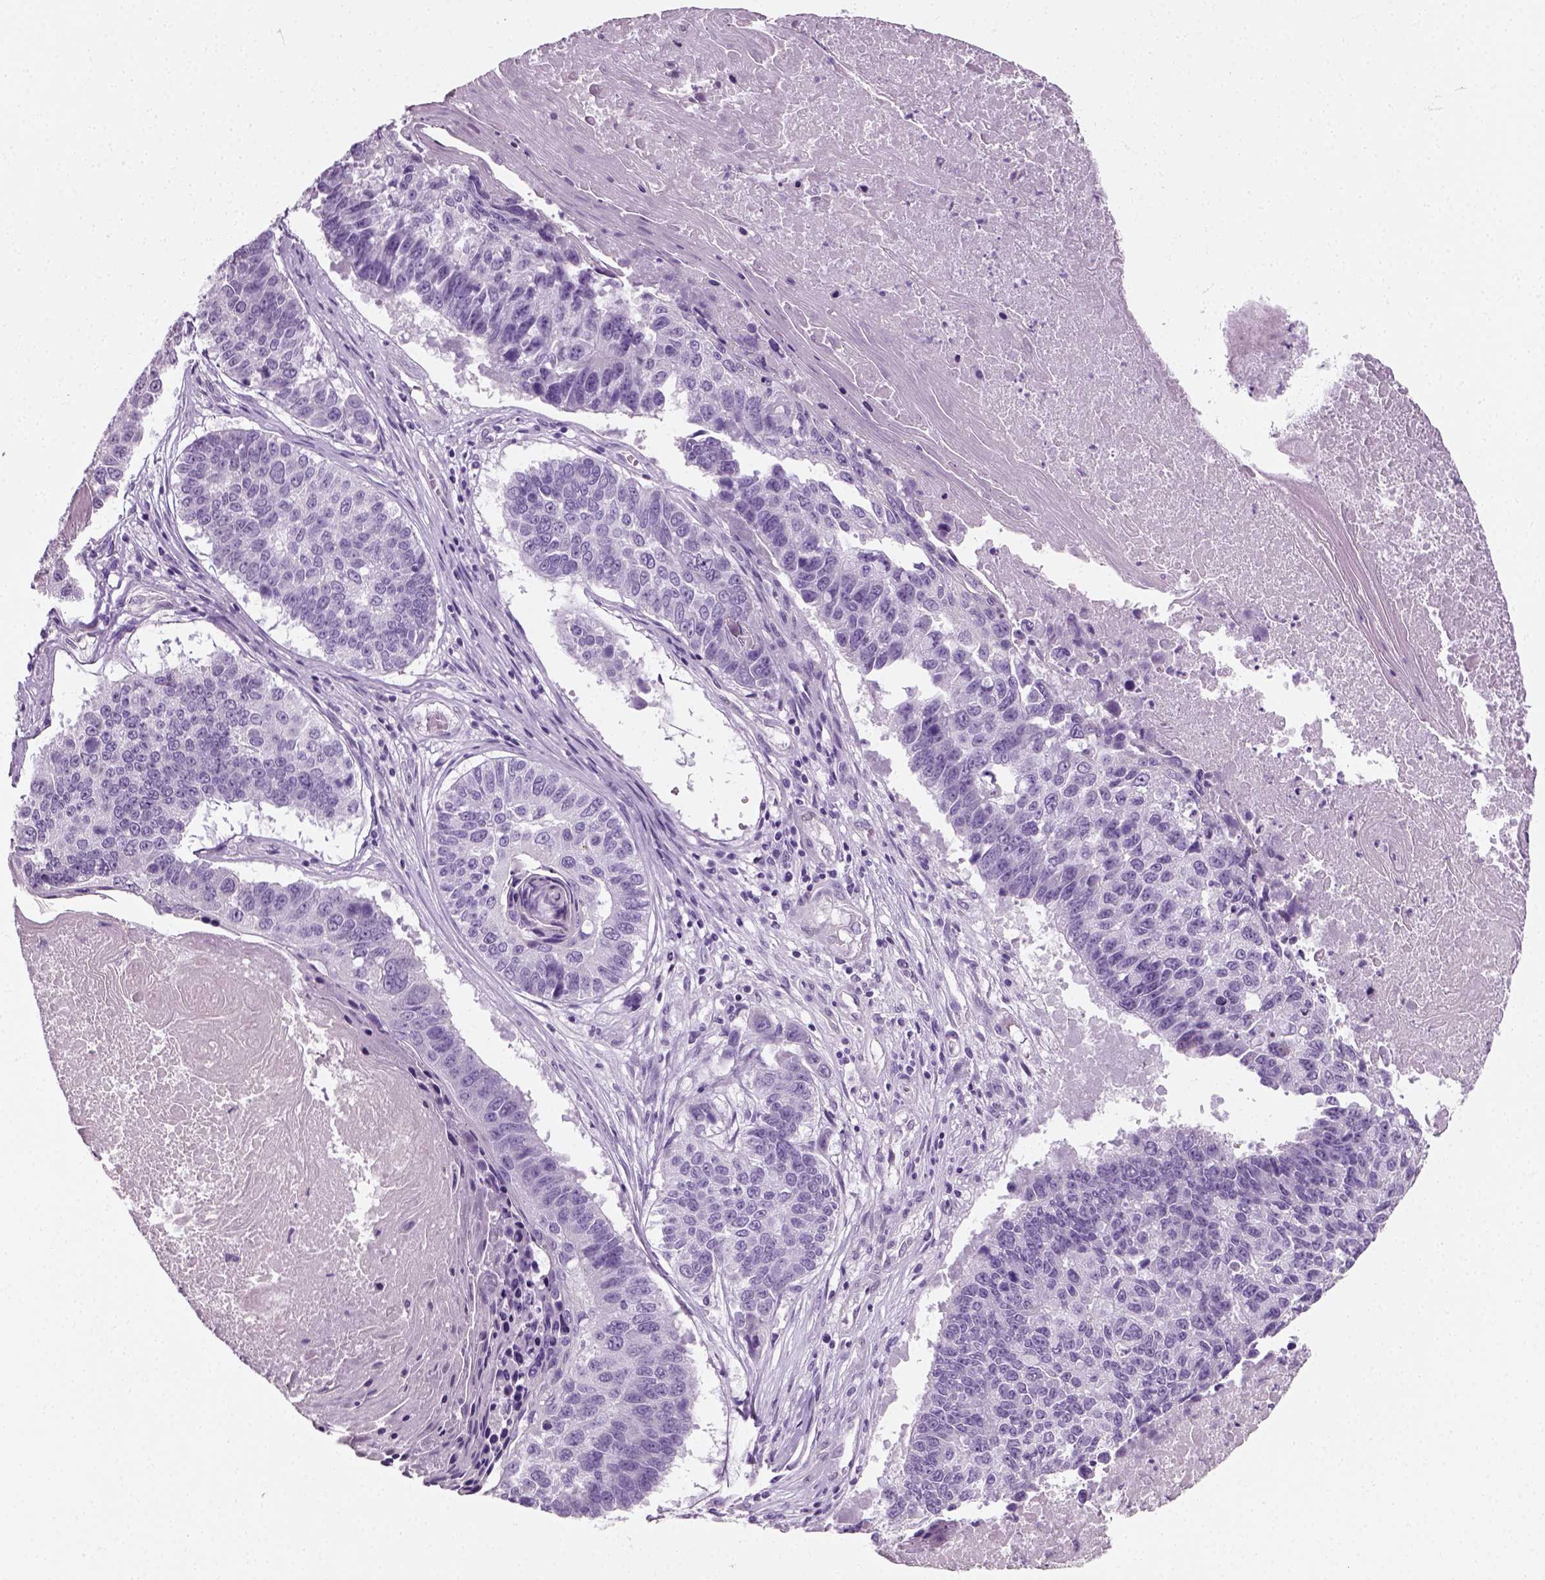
{"staining": {"intensity": "negative", "quantity": "none", "location": "none"}, "tissue": "lung cancer", "cell_type": "Tumor cells", "image_type": "cancer", "snomed": [{"axis": "morphology", "description": "Squamous cell carcinoma, NOS"}, {"axis": "topography", "description": "Lung"}], "caption": "Squamous cell carcinoma (lung) was stained to show a protein in brown. There is no significant expression in tumor cells.", "gene": "SPATA31E1", "patient": {"sex": "male", "age": 73}}